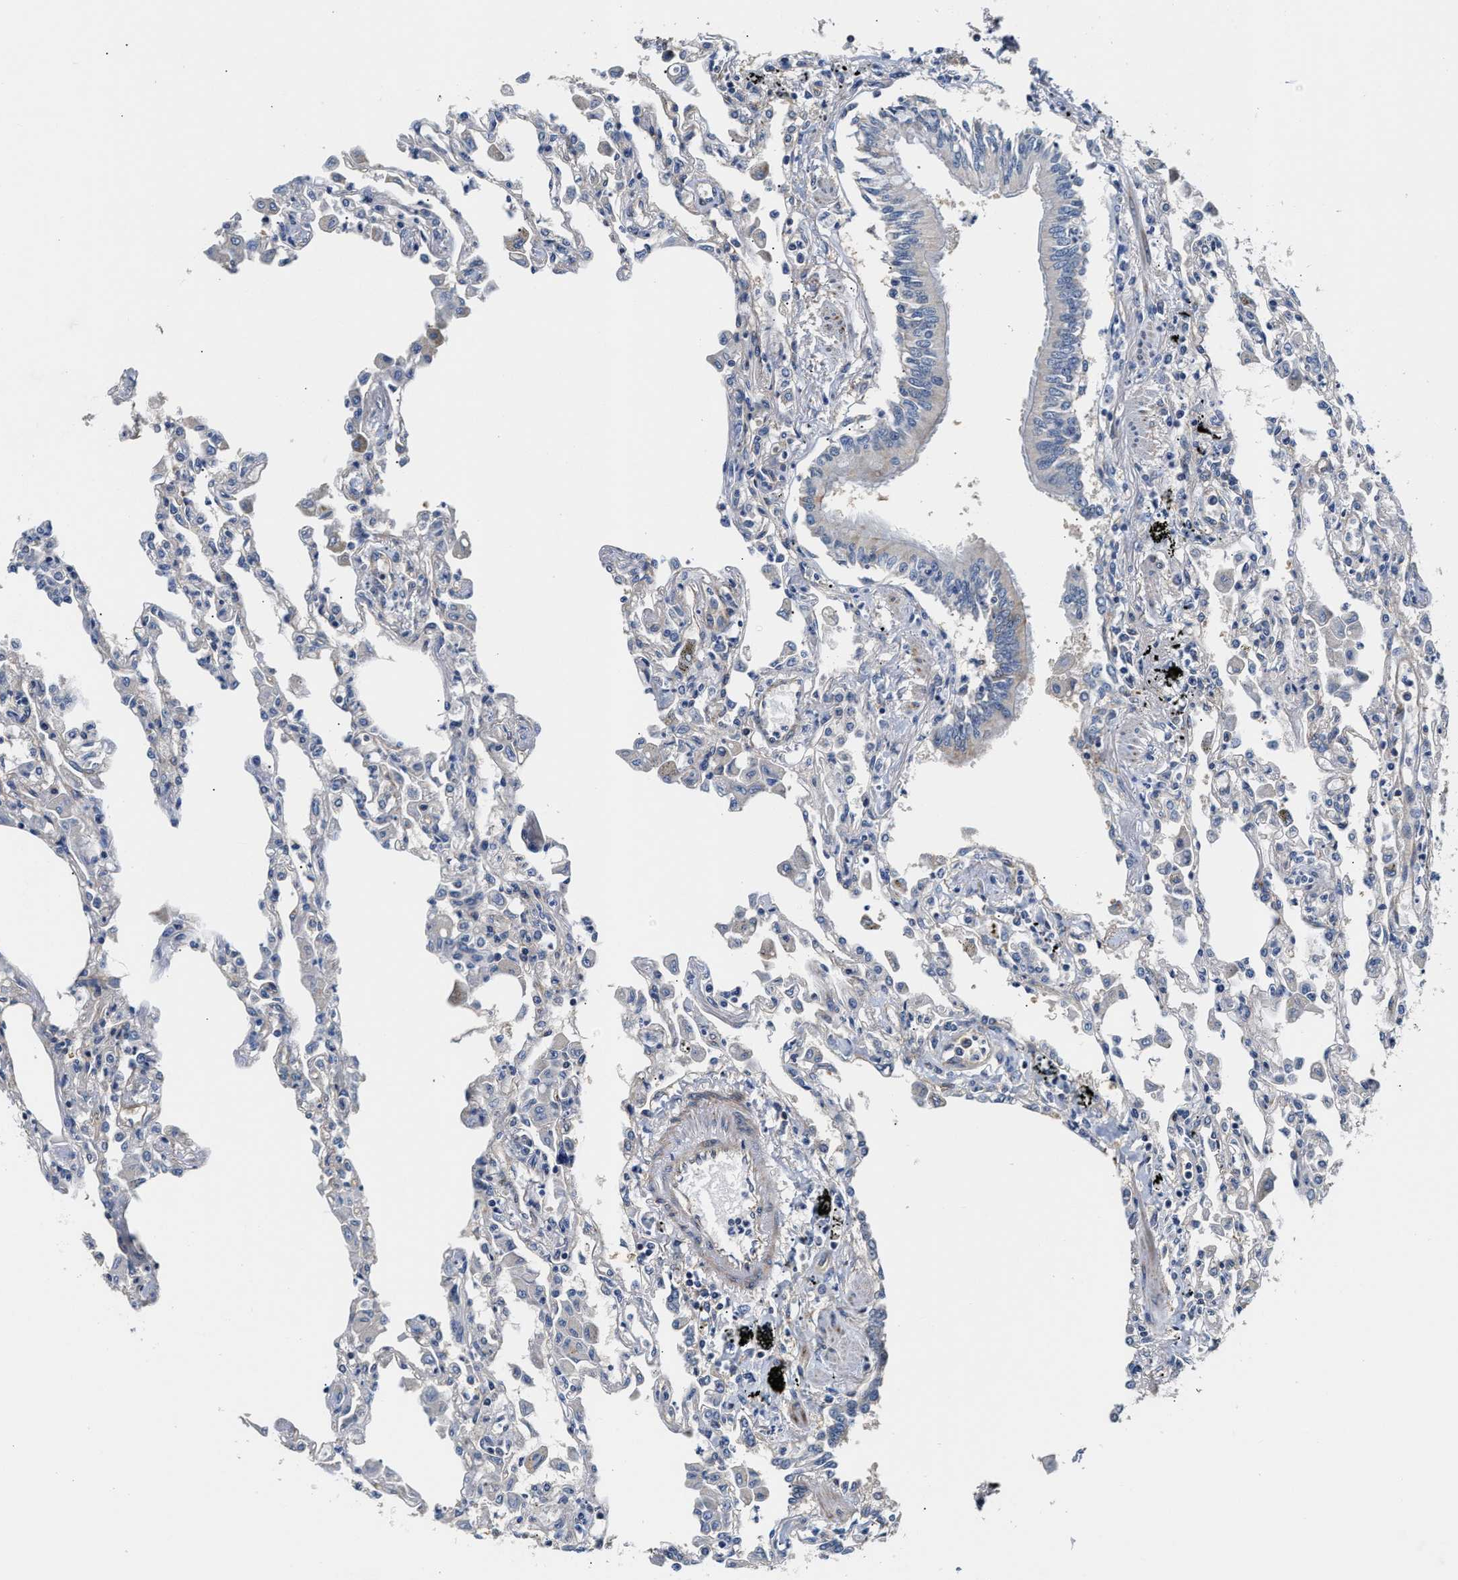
{"staining": {"intensity": "negative", "quantity": "none", "location": "none"}, "tissue": "lung", "cell_type": "Alveolar cells", "image_type": "normal", "snomed": [{"axis": "morphology", "description": "Normal tissue, NOS"}, {"axis": "topography", "description": "Bronchus"}, {"axis": "topography", "description": "Lung"}], "caption": "Micrograph shows no significant protein staining in alveolar cells of benign lung. The staining is performed using DAB (3,3'-diaminobenzidine) brown chromogen with nuclei counter-stained in using hematoxylin.", "gene": "TEX2", "patient": {"sex": "female", "age": 49}}